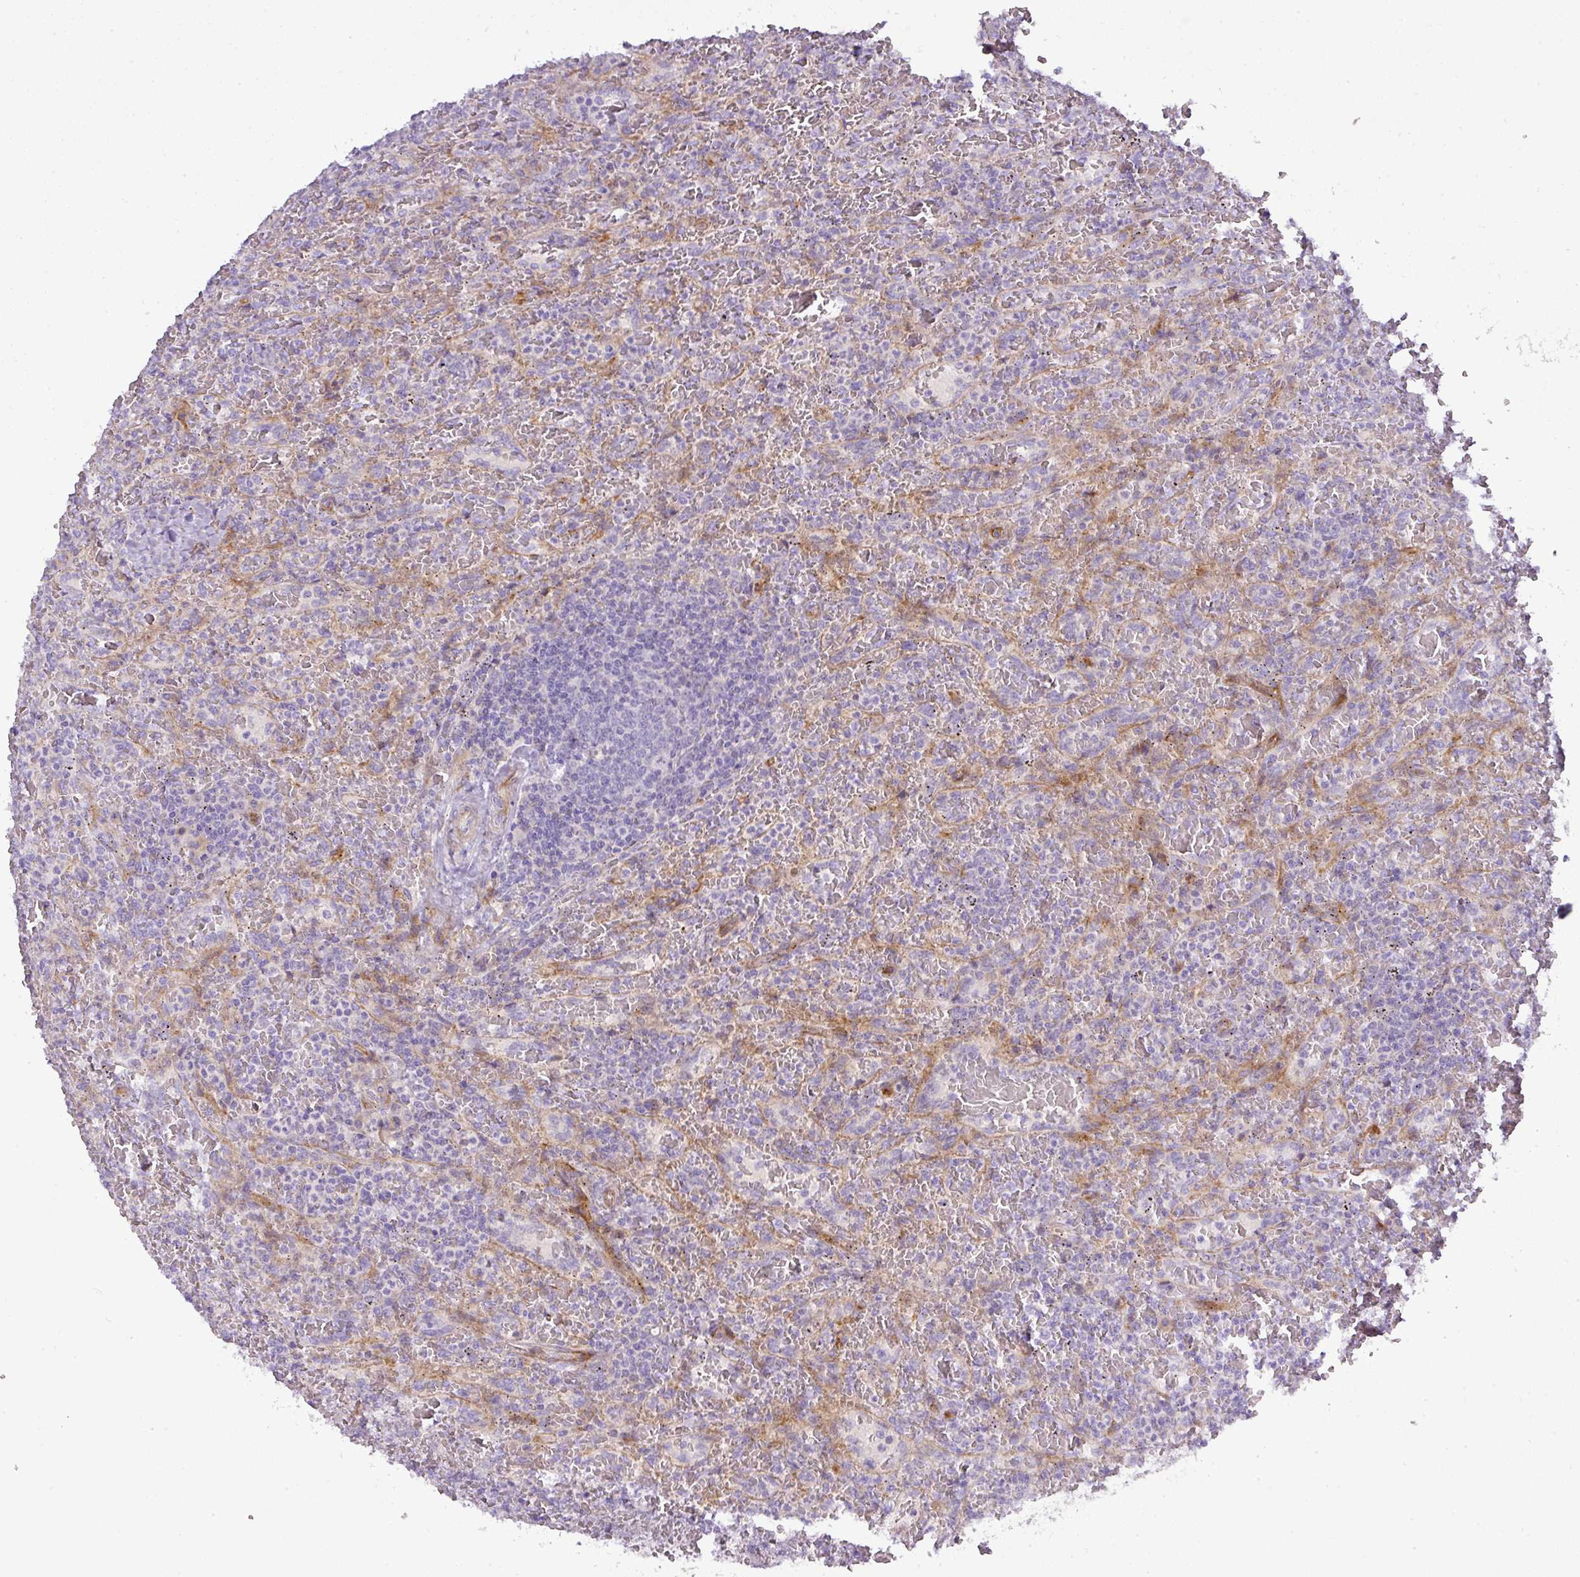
{"staining": {"intensity": "negative", "quantity": "none", "location": "none"}, "tissue": "lymphoma", "cell_type": "Tumor cells", "image_type": "cancer", "snomed": [{"axis": "morphology", "description": "Malignant lymphoma, non-Hodgkin's type, Low grade"}, {"axis": "topography", "description": "Spleen"}], "caption": "Protein analysis of lymphoma displays no significant positivity in tumor cells. (Stains: DAB (3,3'-diaminobenzidine) immunohistochemistry with hematoxylin counter stain, Microscopy: brightfield microscopy at high magnification).", "gene": "ATP6V1F", "patient": {"sex": "female", "age": 64}}